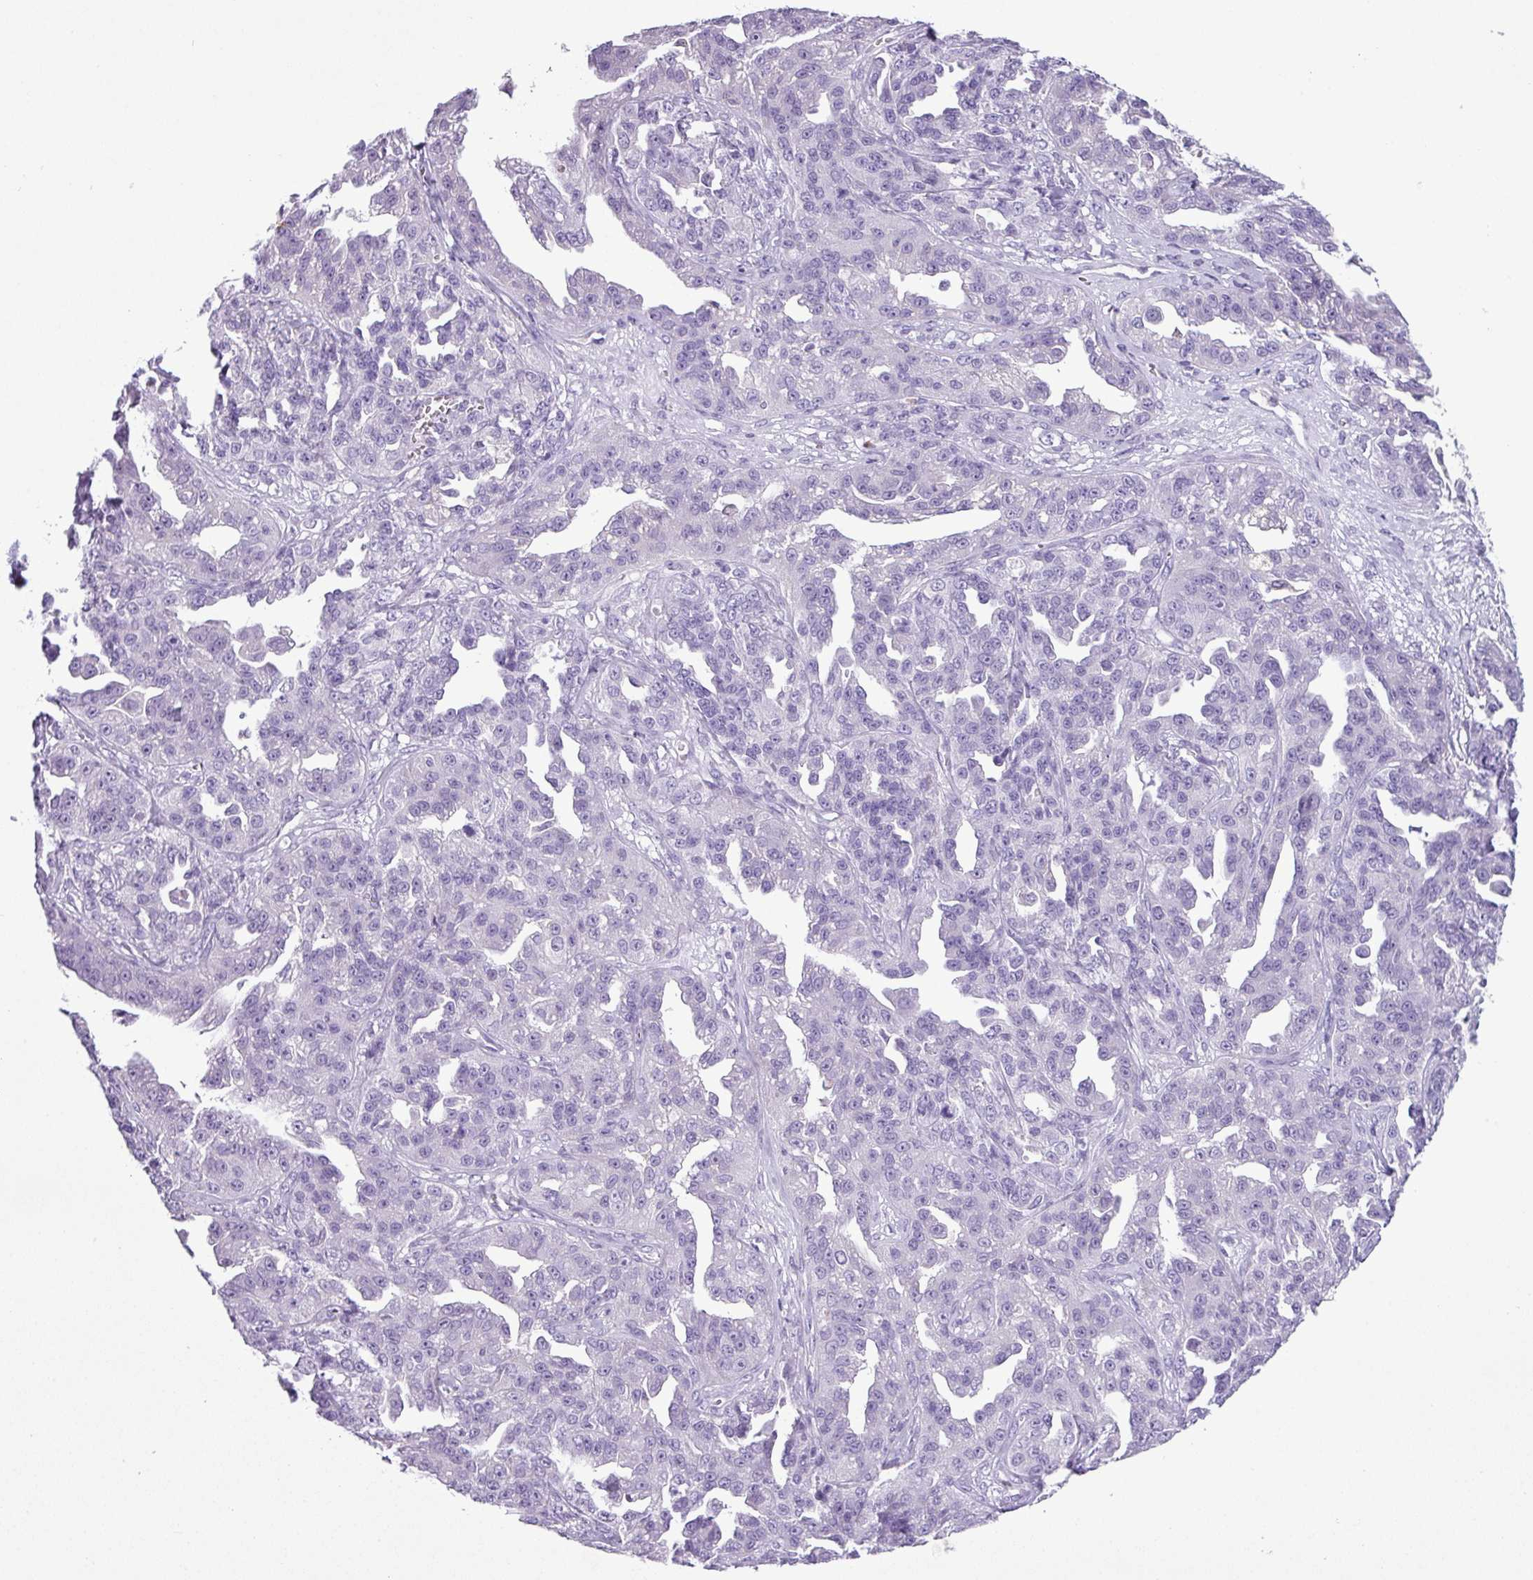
{"staining": {"intensity": "negative", "quantity": "none", "location": "none"}, "tissue": "ovarian cancer", "cell_type": "Tumor cells", "image_type": "cancer", "snomed": [{"axis": "morphology", "description": "Cystadenocarcinoma, serous, NOS"}, {"axis": "topography", "description": "Ovary"}], "caption": "Tumor cells are negative for brown protein staining in ovarian serous cystadenocarcinoma.", "gene": "CYSTM1", "patient": {"sex": "female", "age": 75}}